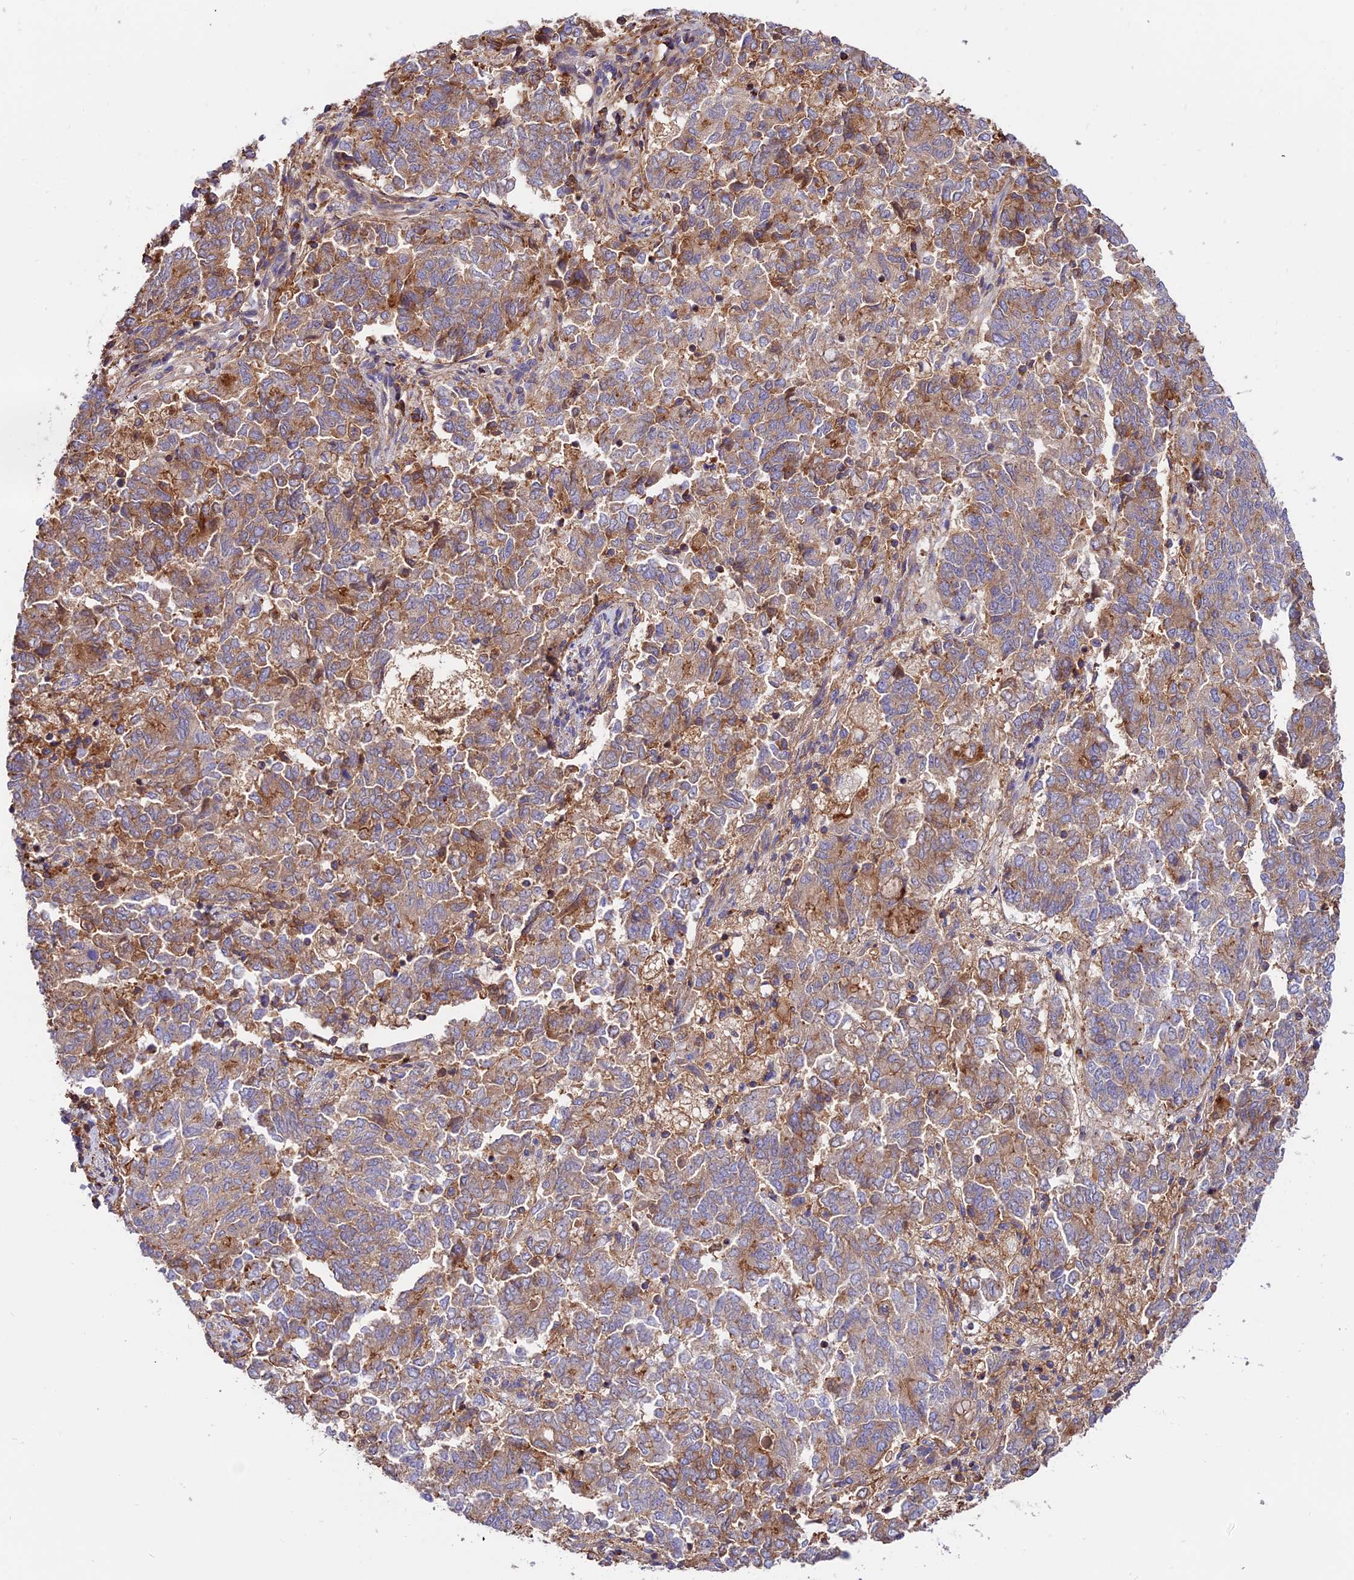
{"staining": {"intensity": "moderate", "quantity": "25%-75%", "location": "cytoplasmic/membranous"}, "tissue": "endometrial cancer", "cell_type": "Tumor cells", "image_type": "cancer", "snomed": [{"axis": "morphology", "description": "Adenocarcinoma, NOS"}, {"axis": "topography", "description": "Endometrium"}], "caption": "Immunohistochemistry (IHC) of human endometrial cancer (adenocarcinoma) reveals medium levels of moderate cytoplasmic/membranous staining in approximately 25%-75% of tumor cells.", "gene": "PYM1", "patient": {"sex": "female", "age": 80}}